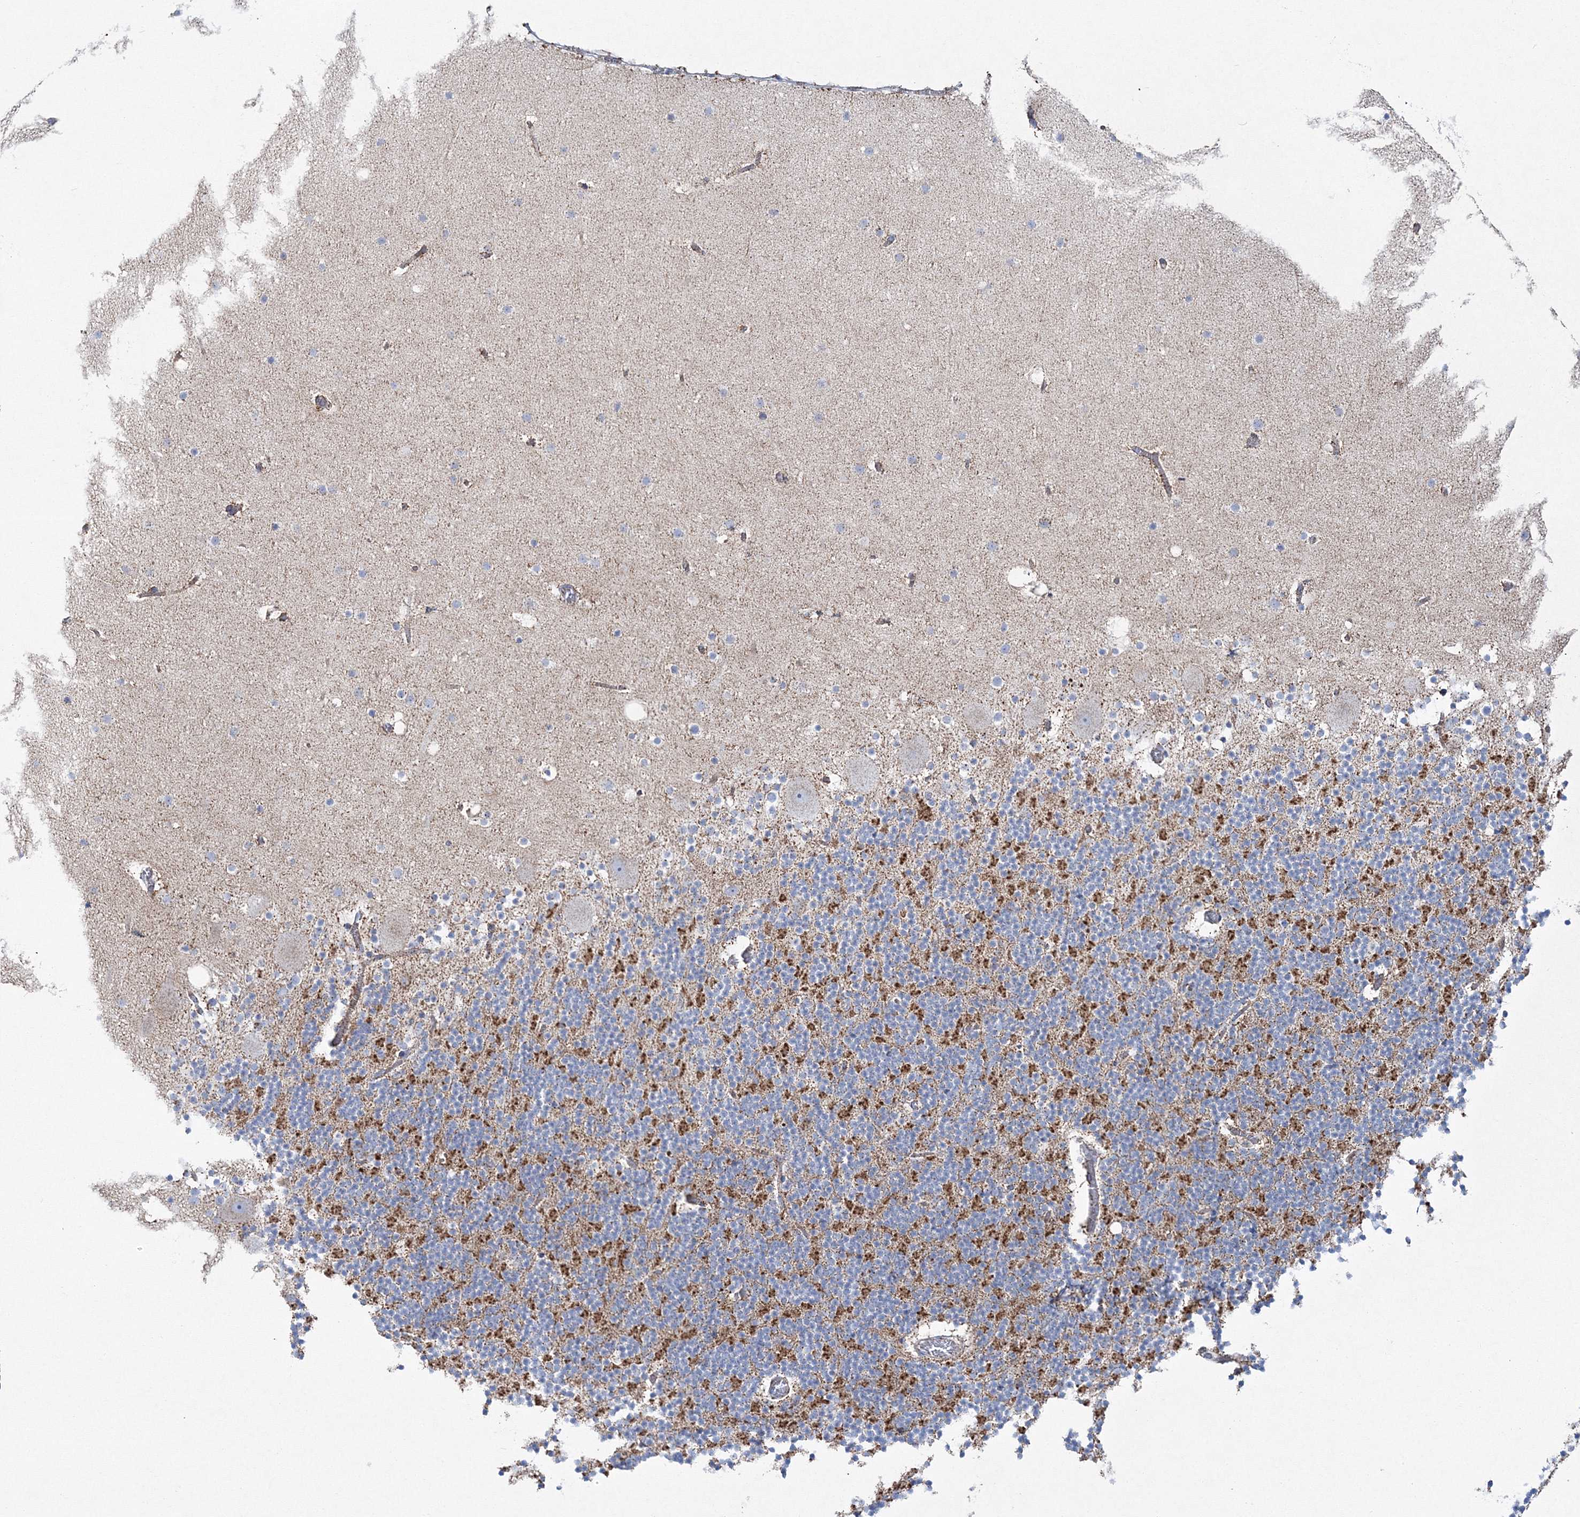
{"staining": {"intensity": "moderate", "quantity": "<25%", "location": "cytoplasmic/membranous"}, "tissue": "cerebellum", "cell_type": "Cells in granular layer", "image_type": "normal", "snomed": [{"axis": "morphology", "description": "Normal tissue, NOS"}, {"axis": "topography", "description": "Cerebellum"}], "caption": "This is a micrograph of IHC staining of benign cerebellum, which shows moderate expression in the cytoplasmic/membranous of cells in granular layer.", "gene": "HIBCH", "patient": {"sex": "male", "age": 57}}